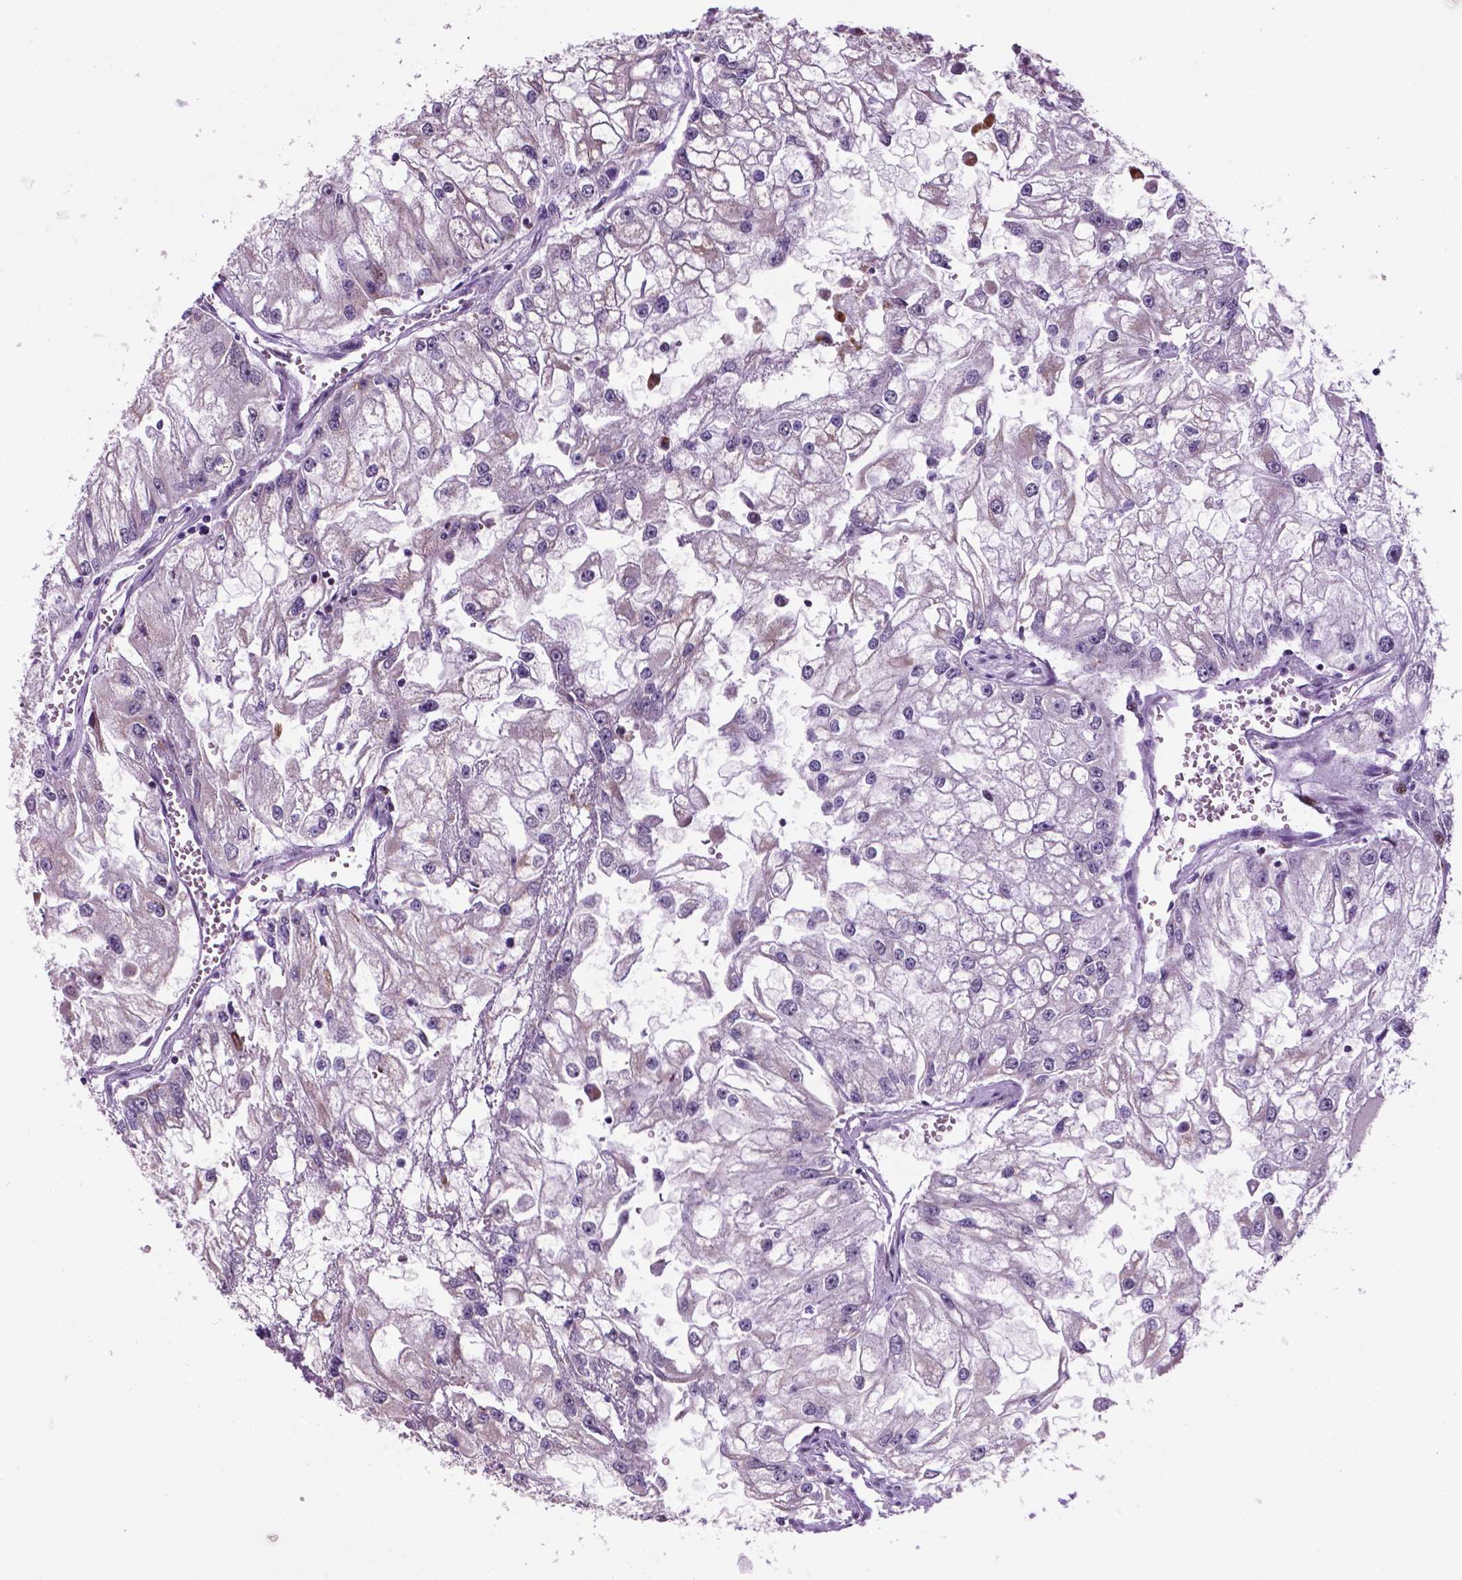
{"staining": {"intensity": "negative", "quantity": "none", "location": "none"}, "tissue": "renal cancer", "cell_type": "Tumor cells", "image_type": "cancer", "snomed": [{"axis": "morphology", "description": "Adenocarcinoma, NOS"}, {"axis": "topography", "description": "Kidney"}], "caption": "Protein analysis of renal adenocarcinoma displays no significant expression in tumor cells. The staining is performed using DAB brown chromogen with nuclei counter-stained in using hematoxylin.", "gene": "SMAD3", "patient": {"sex": "male", "age": 59}}